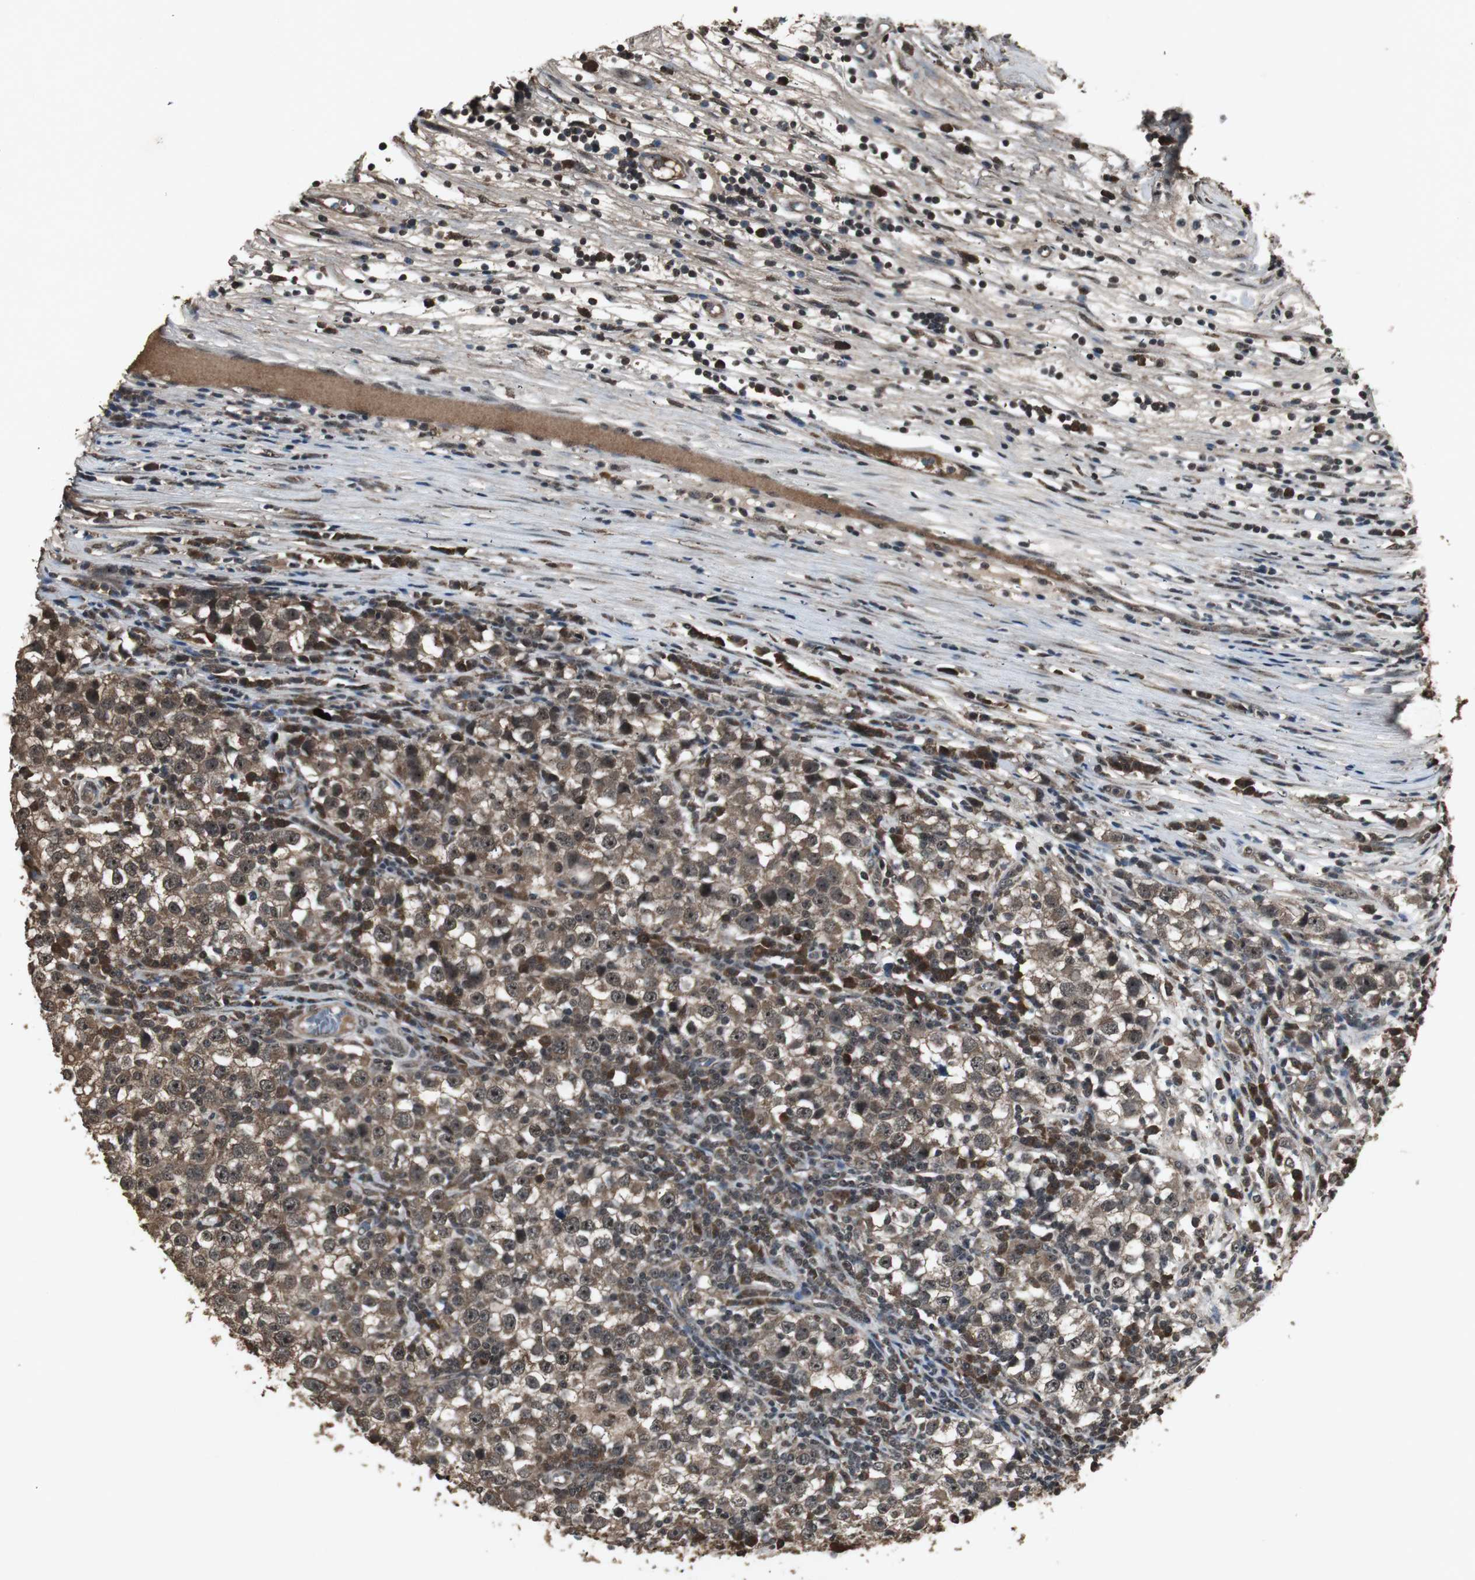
{"staining": {"intensity": "moderate", "quantity": ">75%", "location": "cytoplasmic/membranous,nuclear"}, "tissue": "testis cancer", "cell_type": "Tumor cells", "image_type": "cancer", "snomed": [{"axis": "morphology", "description": "Seminoma, NOS"}, {"axis": "topography", "description": "Testis"}], "caption": "The immunohistochemical stain labels moderate cytoplasmic/membranous and nuclear expression in tumor cells of seminoma (testis) tissue.", "gene": "EMX1", "patient": {"sex": "male", "age": 65}}